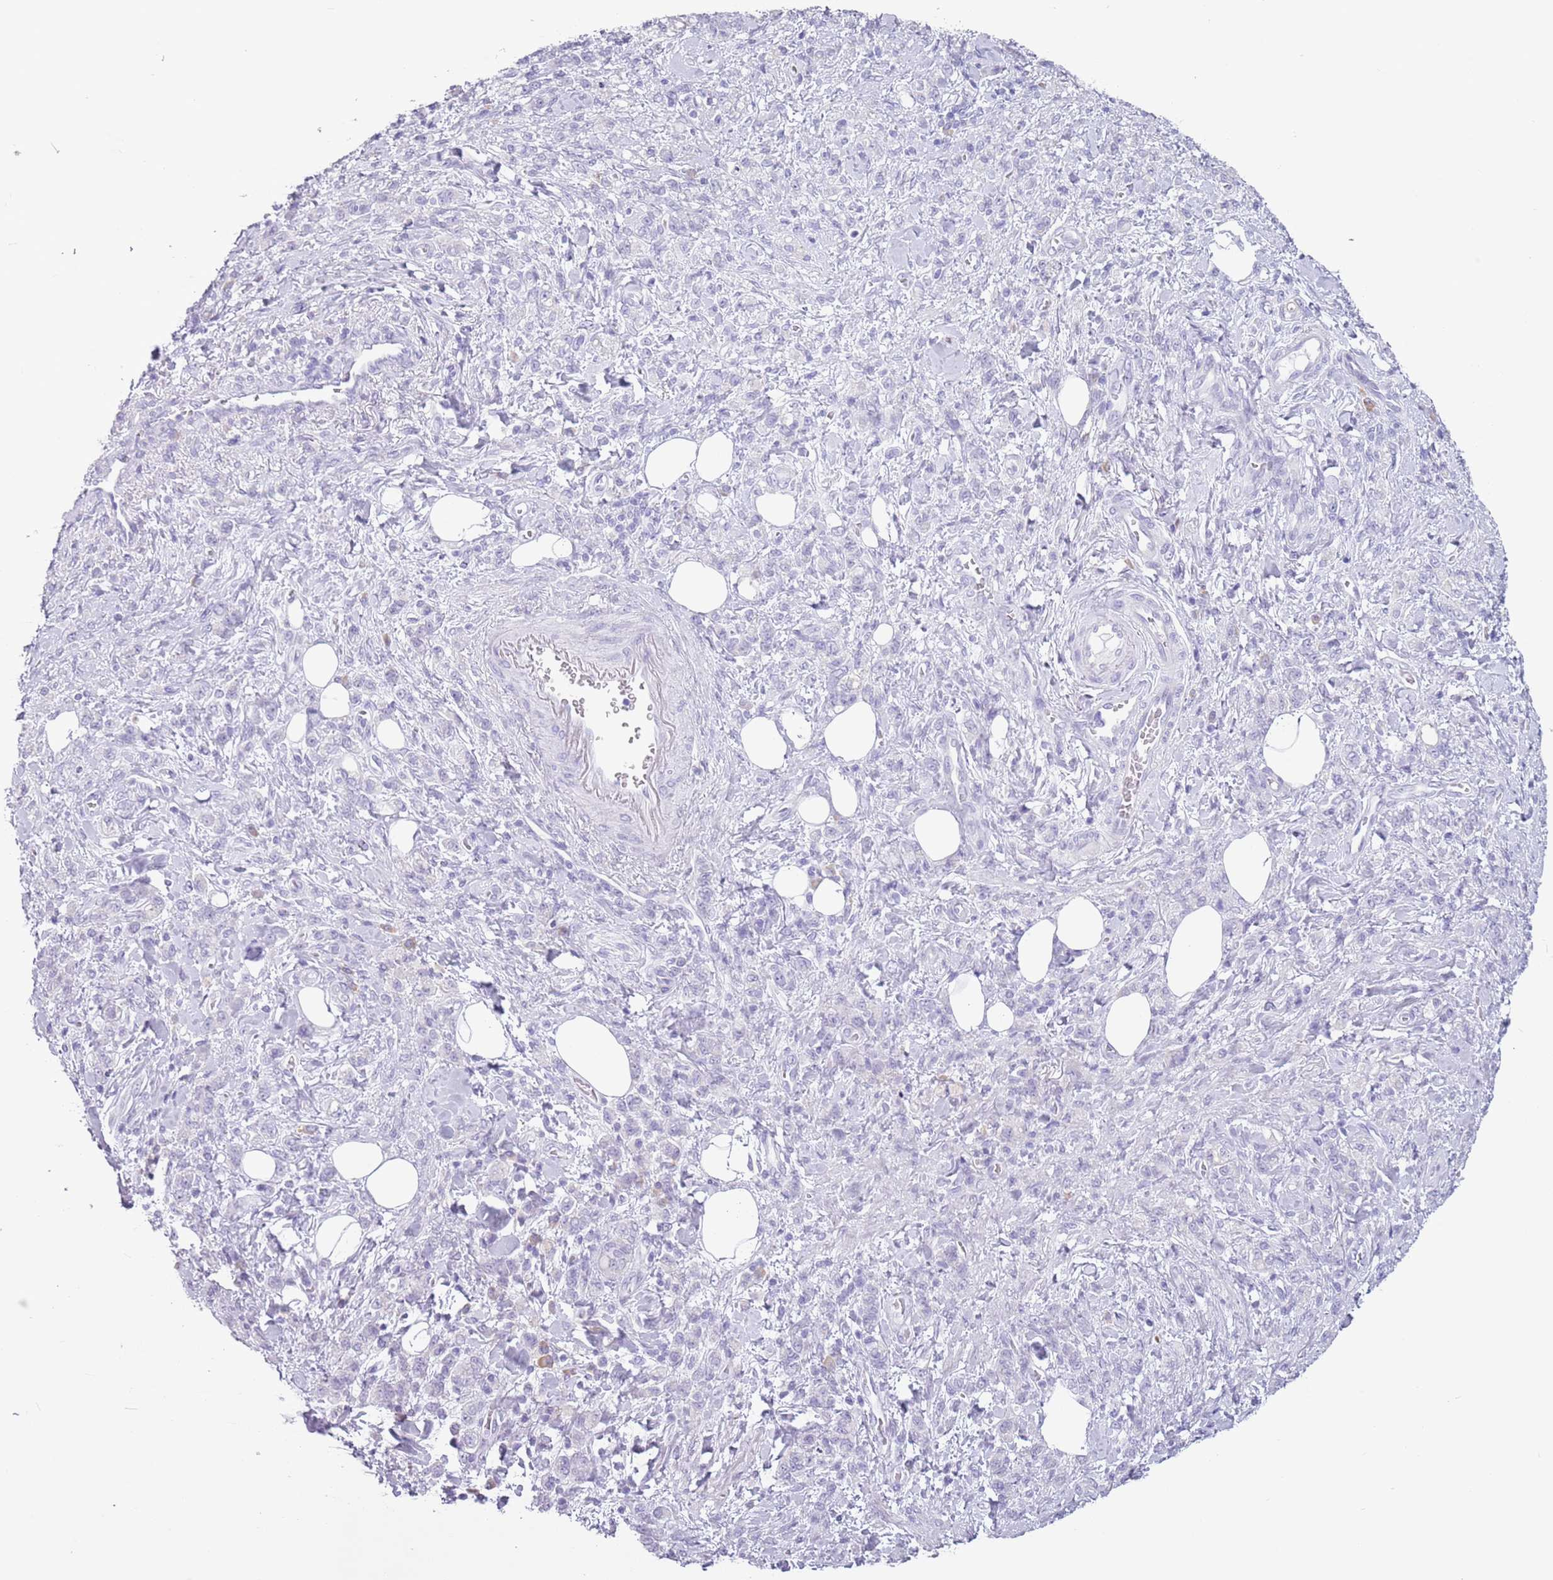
{"staining": {"intensity": "negative", "quantity": "none", "location": "none"}, "tissue": "stomach cancer", "cell_type": "Tumor cells", "image_type": "cancer", "snomed": [{"axis": "morphology", "description": "Adenocarcinoma, NOS"}, {"axis": "topography", "description": "Stomach"}], "caption": "Tumor cells are negative for protein expression in human stomach adenocarcinoma.", "gene": "HYOU1", "patient": {"sex": "male", "age": 77}}